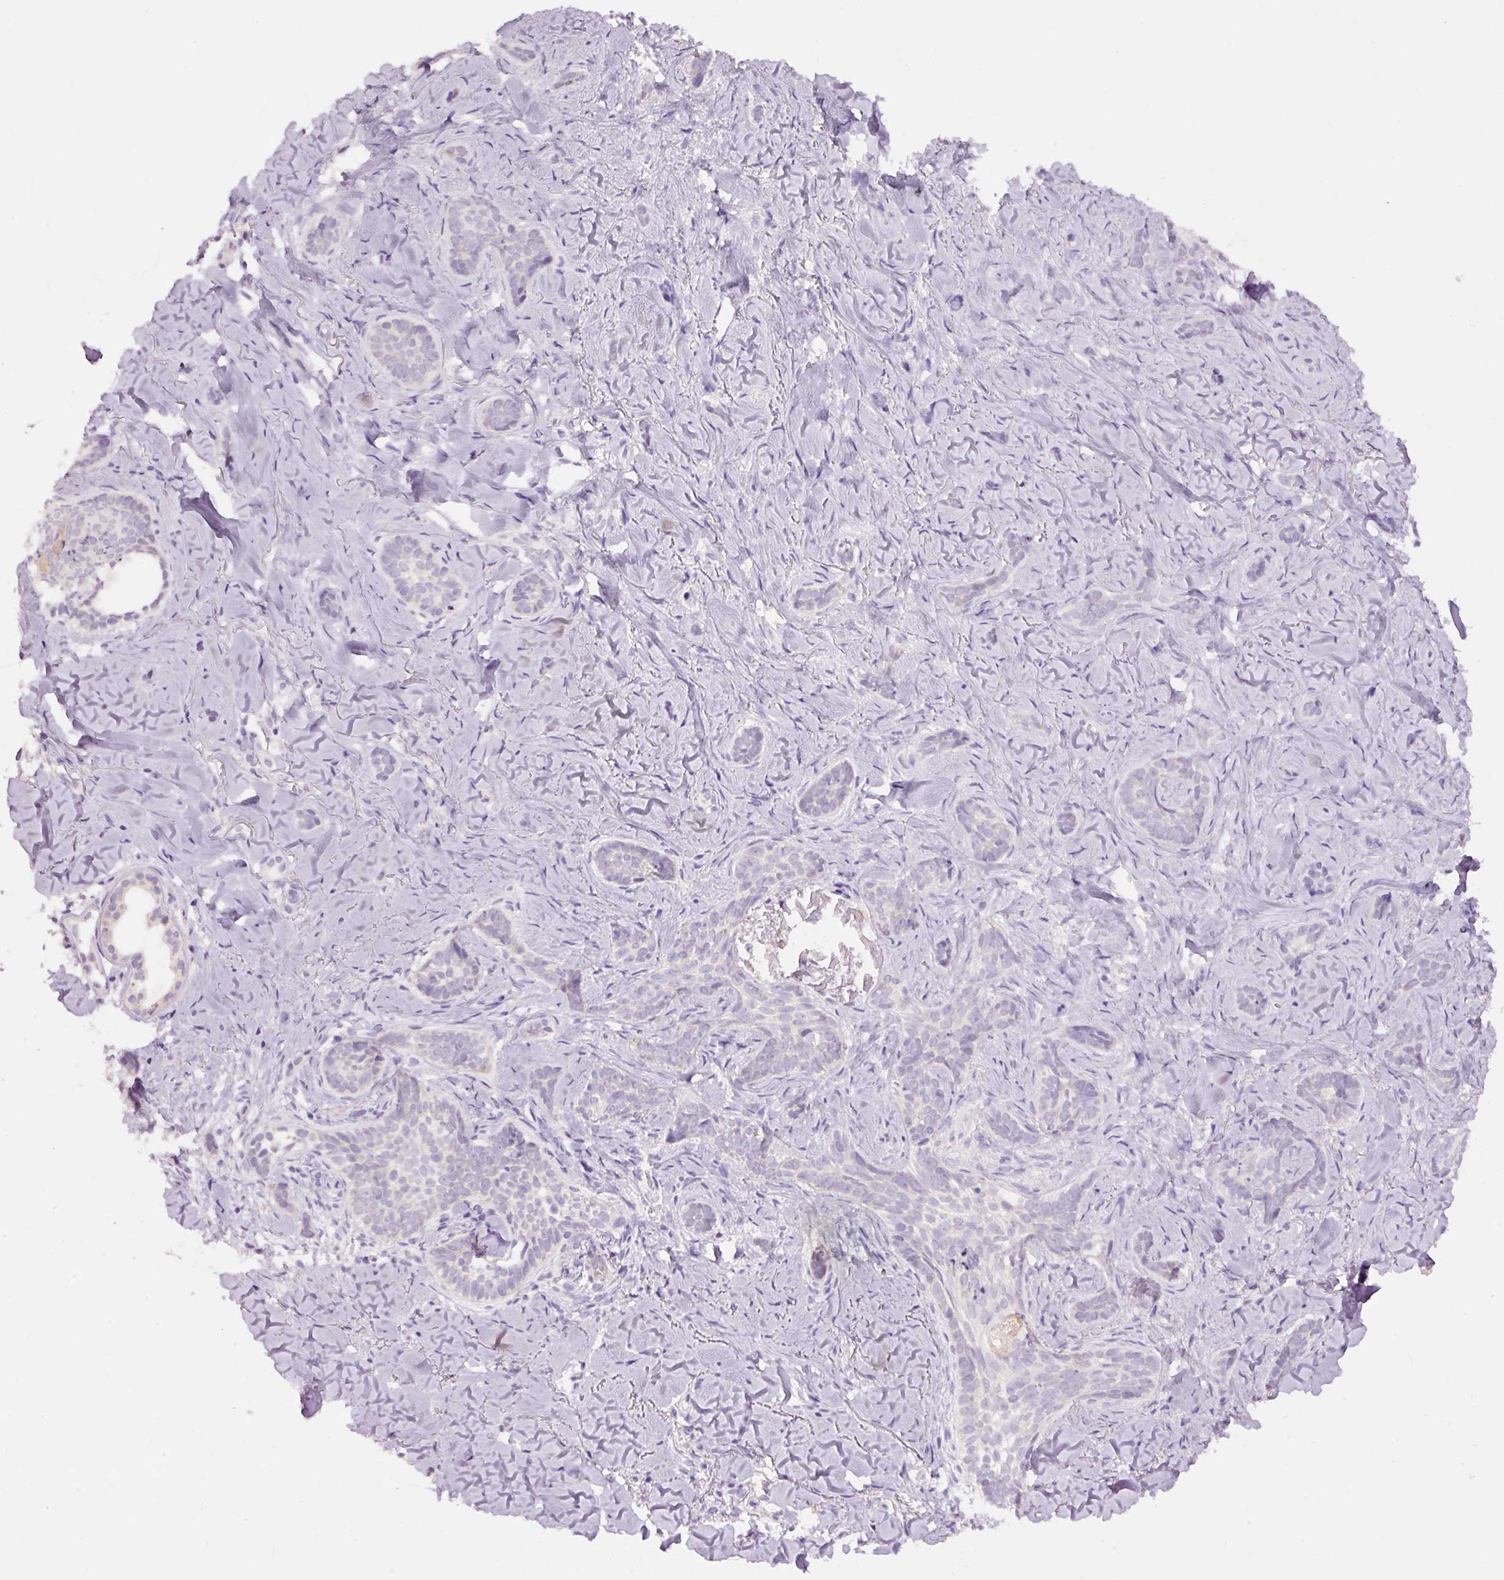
{"staining": {"intensity": "negative", "quantity": "none", "location": "none"}, "tissue": "skin cancer", "cell_type": "Tumor cells", "image_type": "cancer", "snomed": [{"axis": "morphology", "description": "Basal cell carcinoma"}, {"axis": "topography", "description": "Skin"}], "caption": "An IHC photomicrograph of basal cell carcinoma (skin) is shown. There is no staining in tumor cells of basal cell carcinoma (skin).", "gene": "RSPO2", "patient": {"sex": "female", "age": 55}}